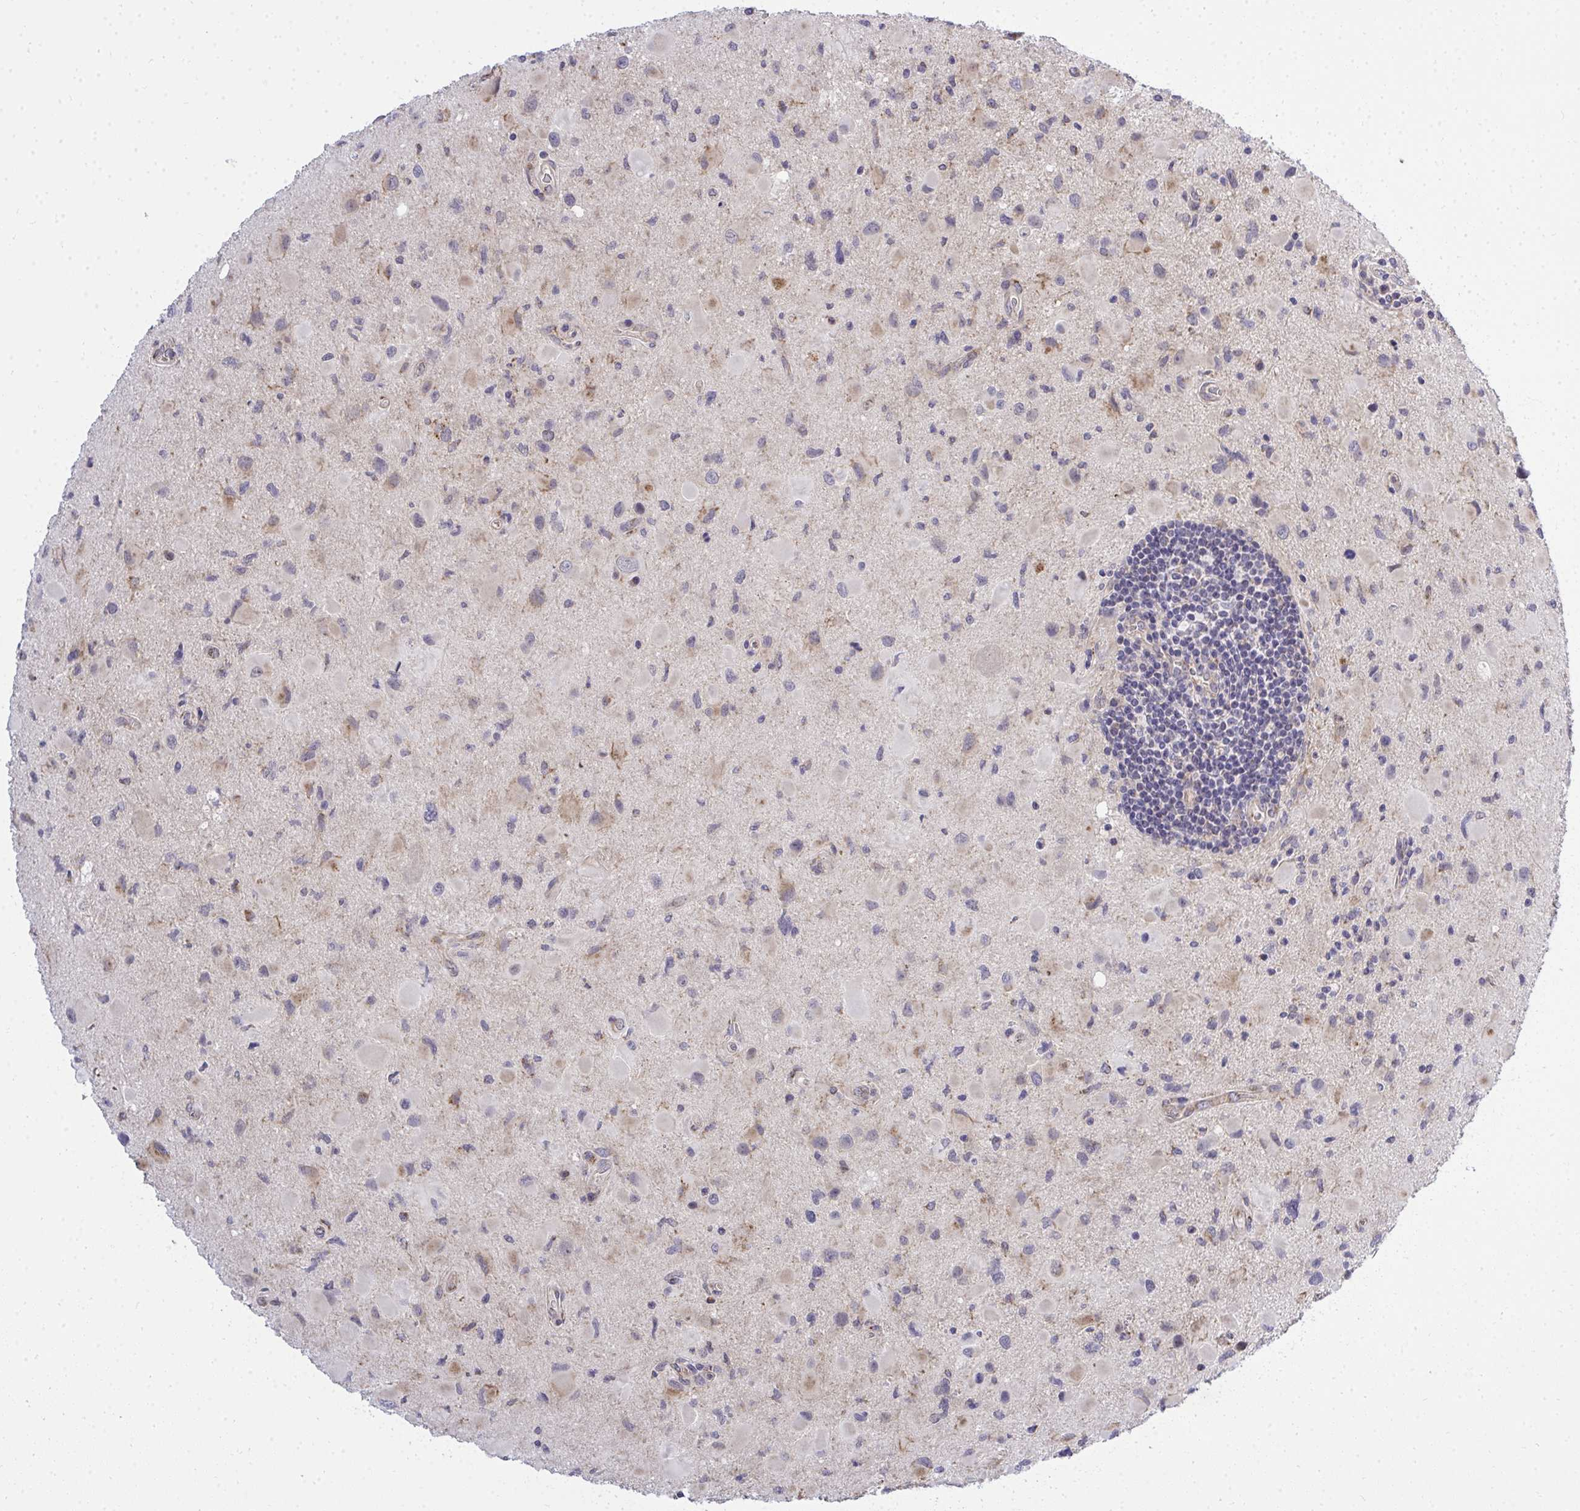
{"staining": {"intensity": "weak", "quantity": "<25%", "location": "cytoplasmic/membranous"}, "tissue": "glioma", "cell_type": "Tumor cells", "image_type": "cancer", "snomed": [{"axis": "morphology", "description": "Glioma, malignant, Low grade"}, {"axis": "topography", "description": "Brain"}], "caption": "DAB immunohistochemical staining of human malignant low-grade glioma demonstrates no significant staining in tumor cells.", "gene": "XAF1", "patient": {"sex": "female", "age": 32}}